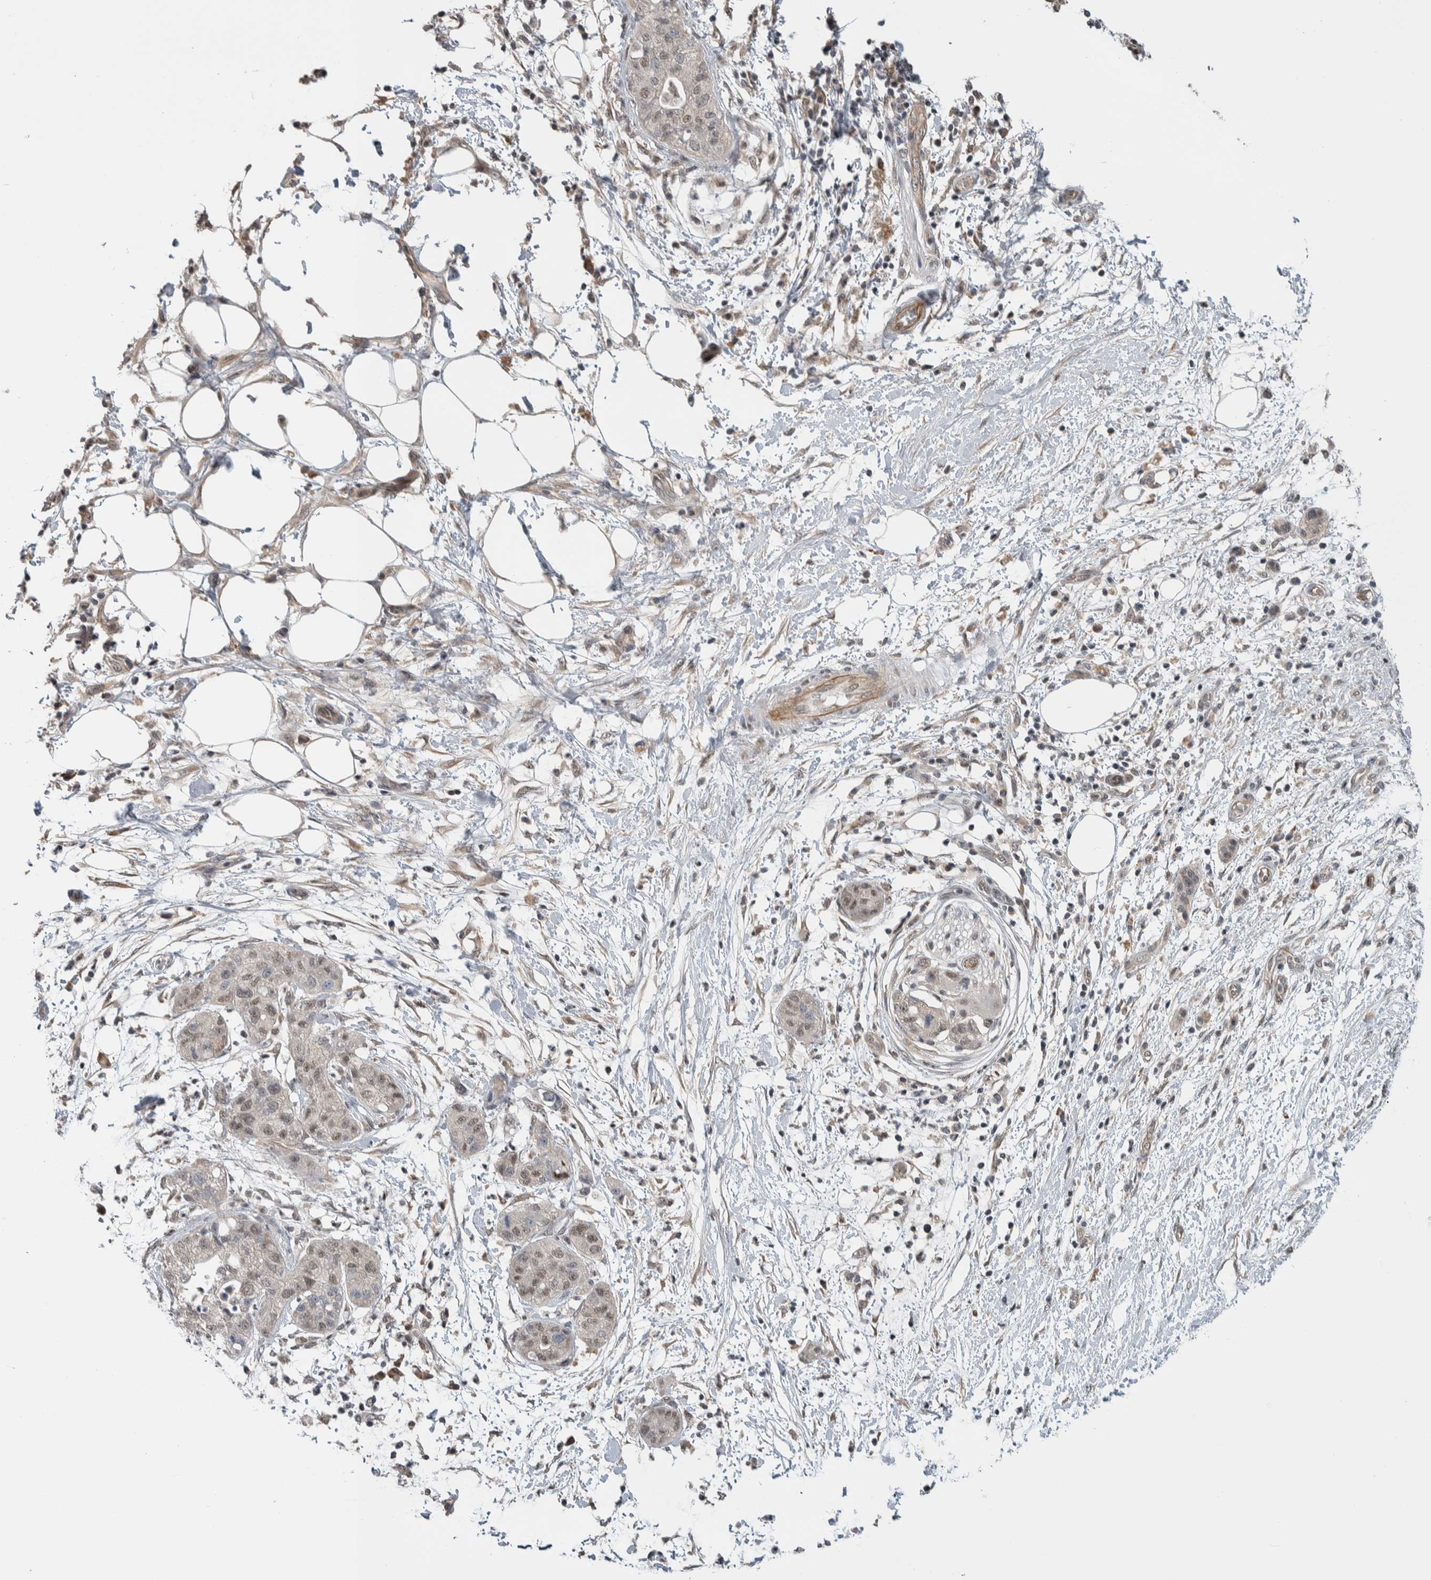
{"staining": {"intensity": "weak", "quantity": ">75%", "location": "nuclear"}, "tissue": "pancreatic cancer", "cell_type": "Tumor cells", "image_type": "cancer", "snomed": [{"axis": "morphology", "description": "Adenocarcinoma, NOS"}, {"axis": "topography", "description": "Pancreas"}], "caption": "Protein expression analysis of pancreatic adenocarcinoma shows weak nuclear positivity in about >75% of tumor cells. (brown staining indicates protein expression, while blue staining denotes nuclei).", "gene": "PRDM4", "patient": {"sex": "female", "age": 78}}